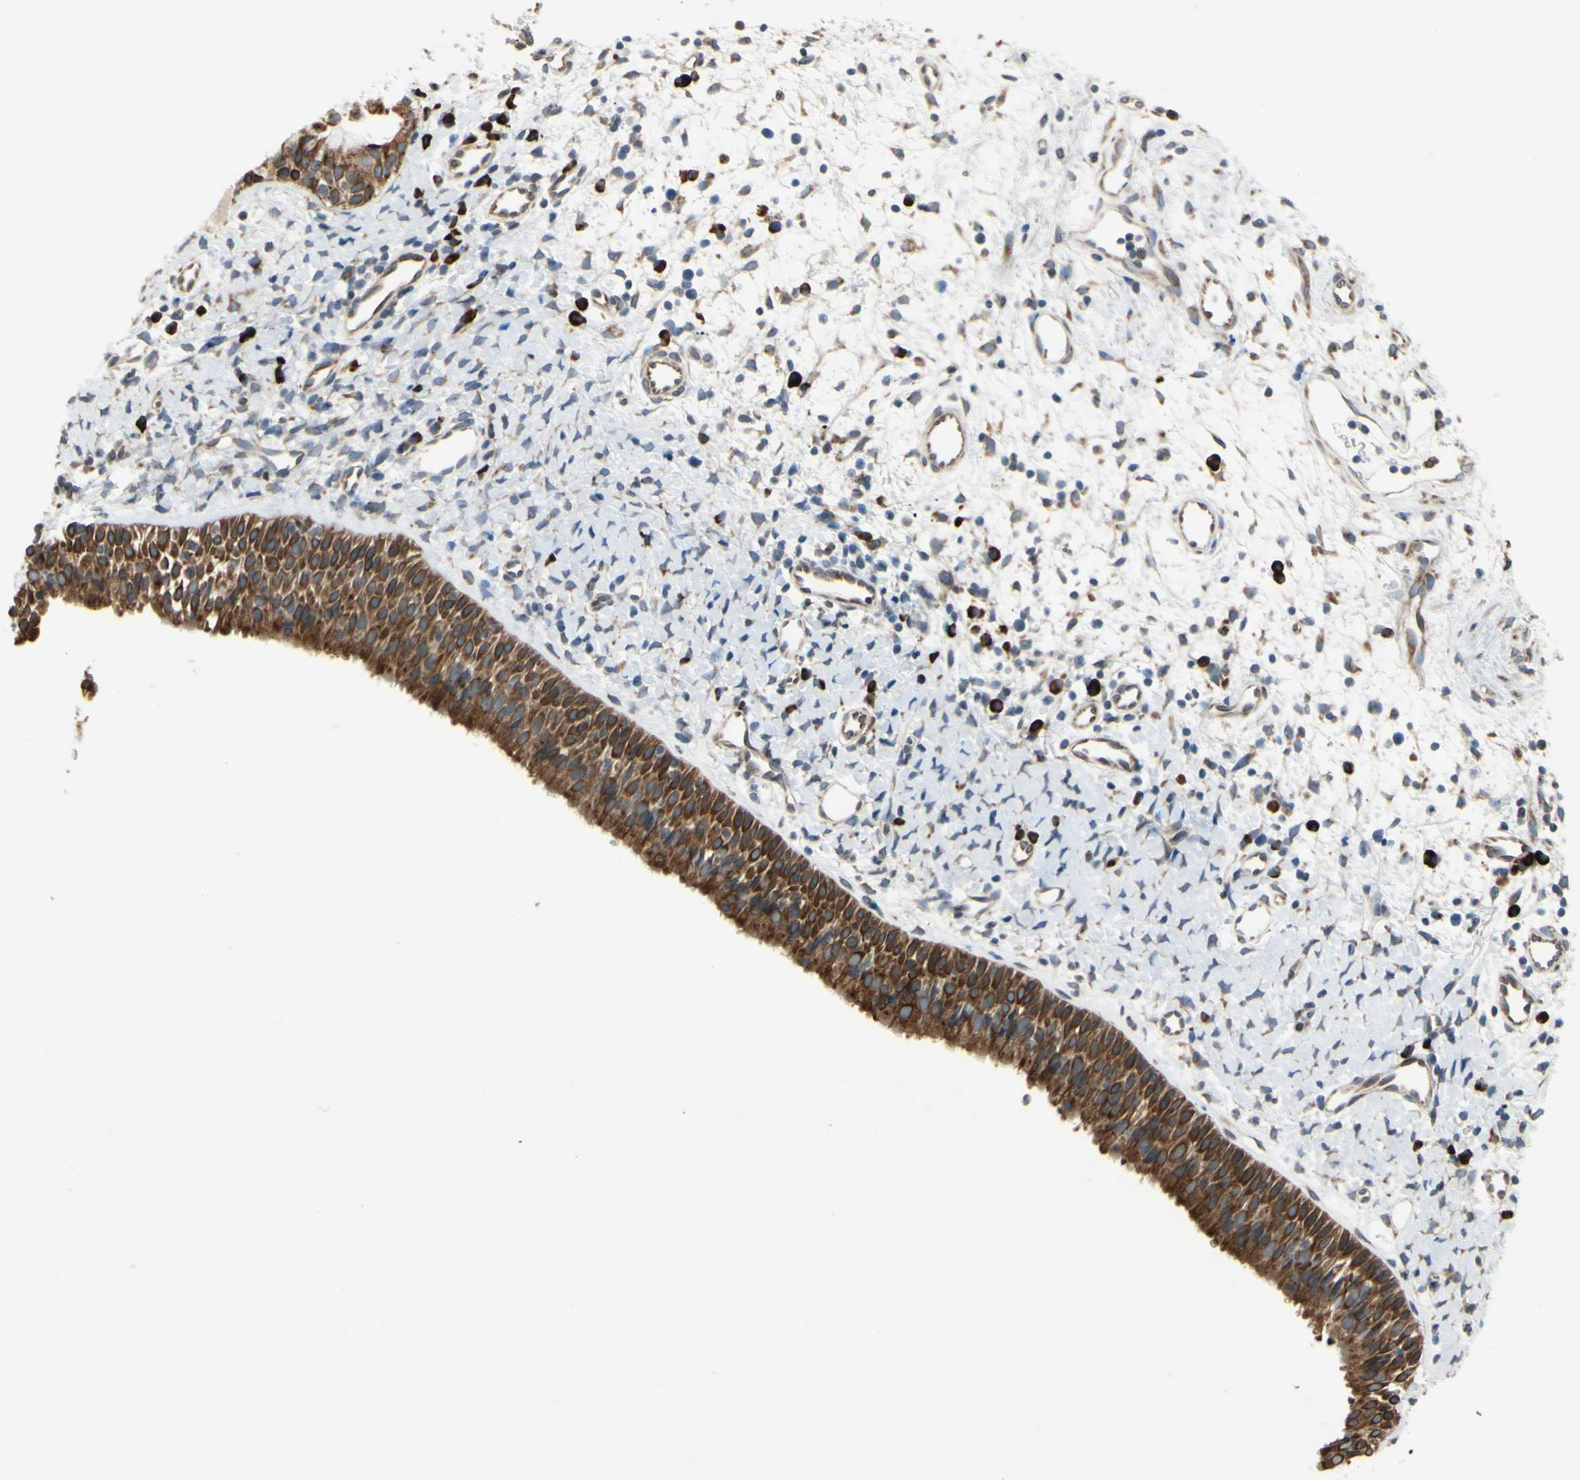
{"staining": {"intensity": "strong", "quantity": ">75%", "location": "cytoplasmic/membranous"}, "tissue": "nasopharynx", "cell_type": "Respiratory epithelial cells", "image_type": "normal", "snomed": [{"axis": "morphology", "description": "Normal tissue, NOS"}, {"axis": "topography", "description": "Nasopharynx"}], "caption": "Immunohistochemistry (IHC) staining of normal nasopharynx, which displays high levels of strong cytoplasmic/membranous expression in approximately >75% of respiratory epithelial cells indicating strong cytoplasmic/membranous protein positivity. The staining was performed using DAB (3,3'-diaminobenzidine) (brown) for protein detection and nuclei were counterstained in hematoxylin (blue).", "gene": "RPN2", "patient": {"sex": "male", "age": 22}}